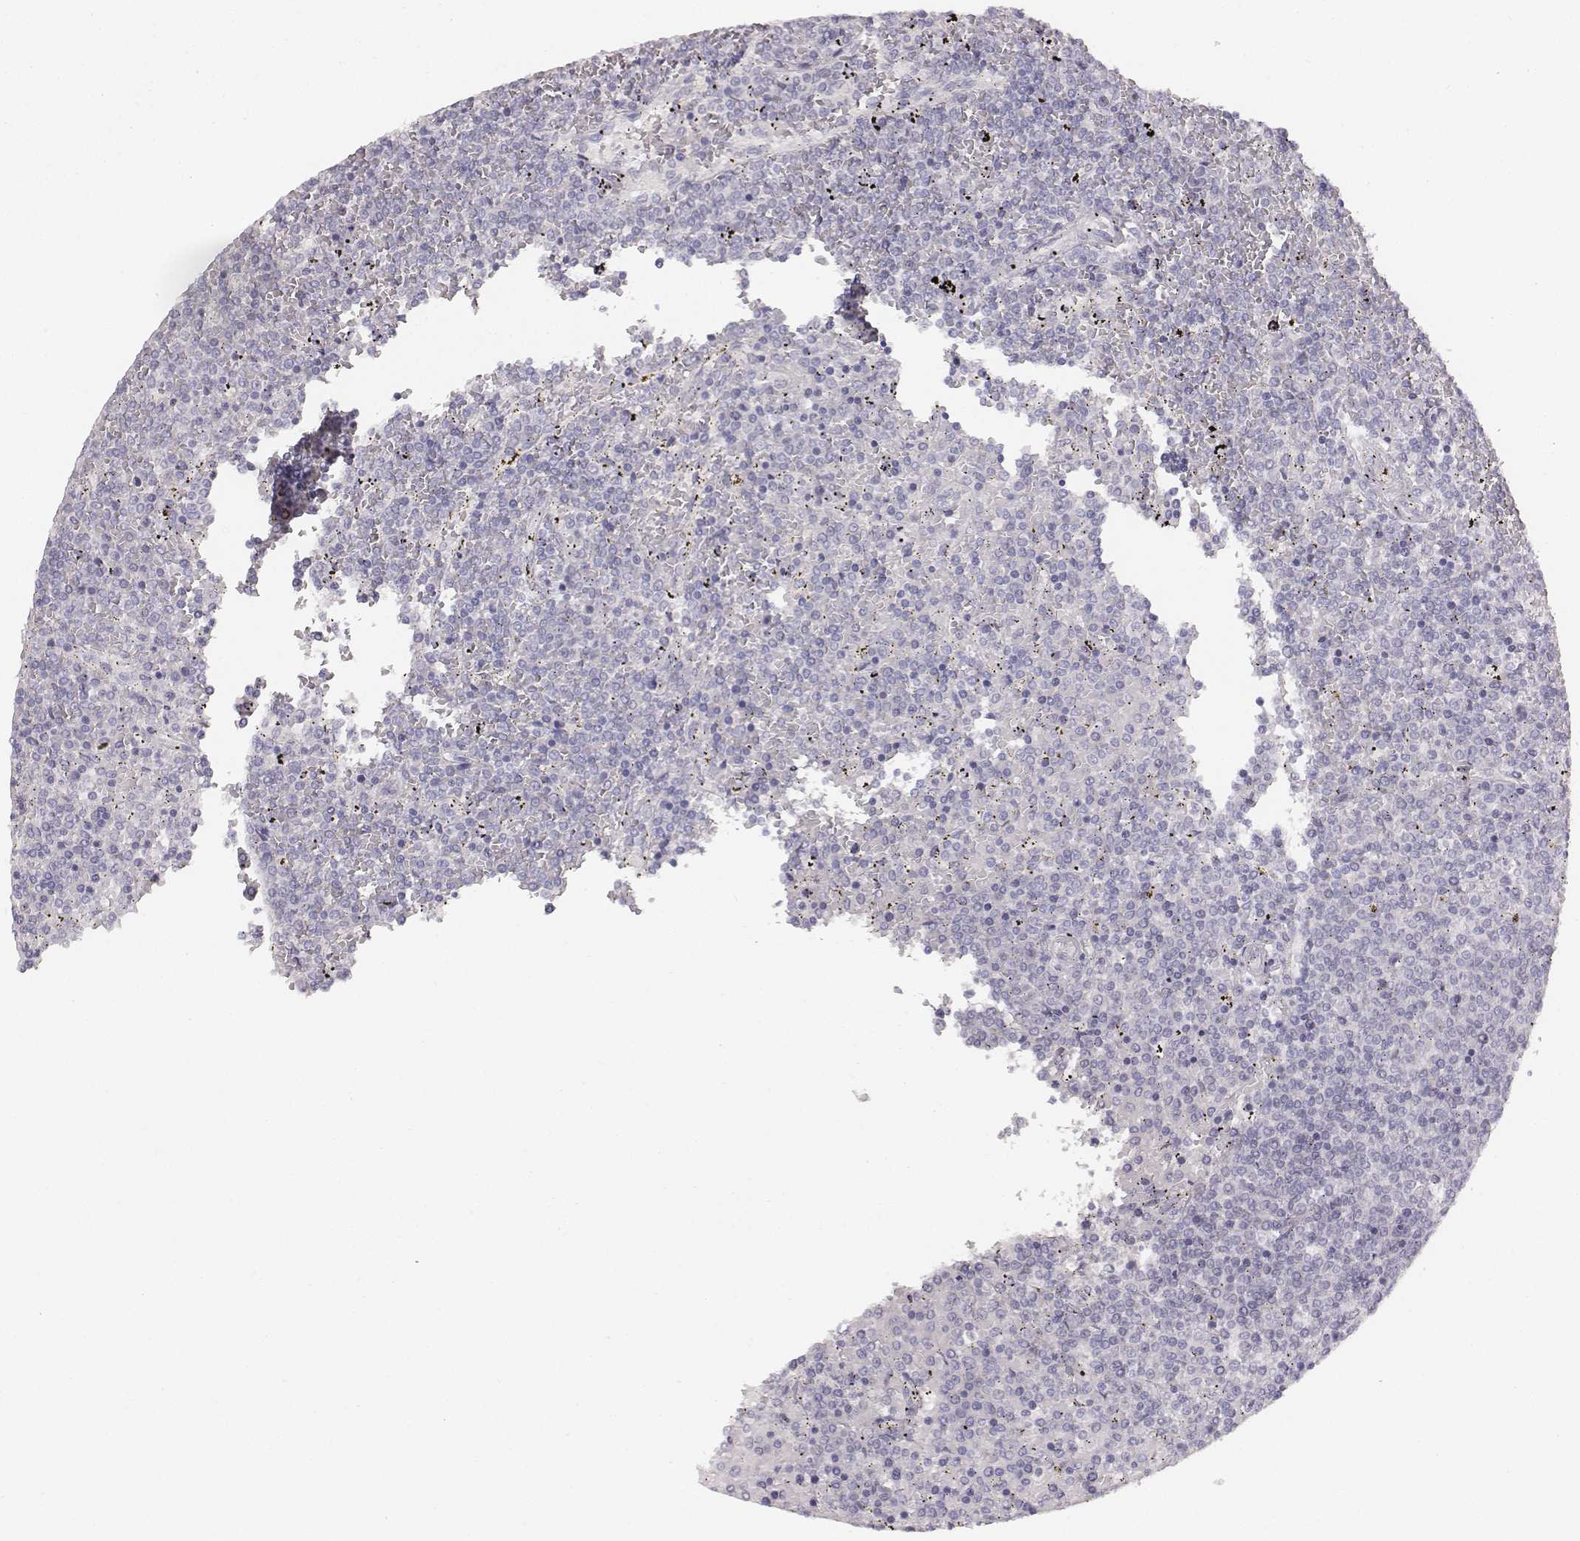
{"staining": {"intensity": "negative", "quantity": "none", "location": "none"}, "tissue": "lymphoma", "cell_type": "Tumor cells", "image_type": "cancer", "snomed": [{"axis": "morphology", "description": "Malignant lymphoma, non-Hodgkin's type, Low grade"}, {"axis": "topography", "description": "Spleen"}], "caption": "Tumor cells show no significant protein positivity in lymphoma.", "gene": "ABCD3", "patient": {"sex": "female", "age": 77}}